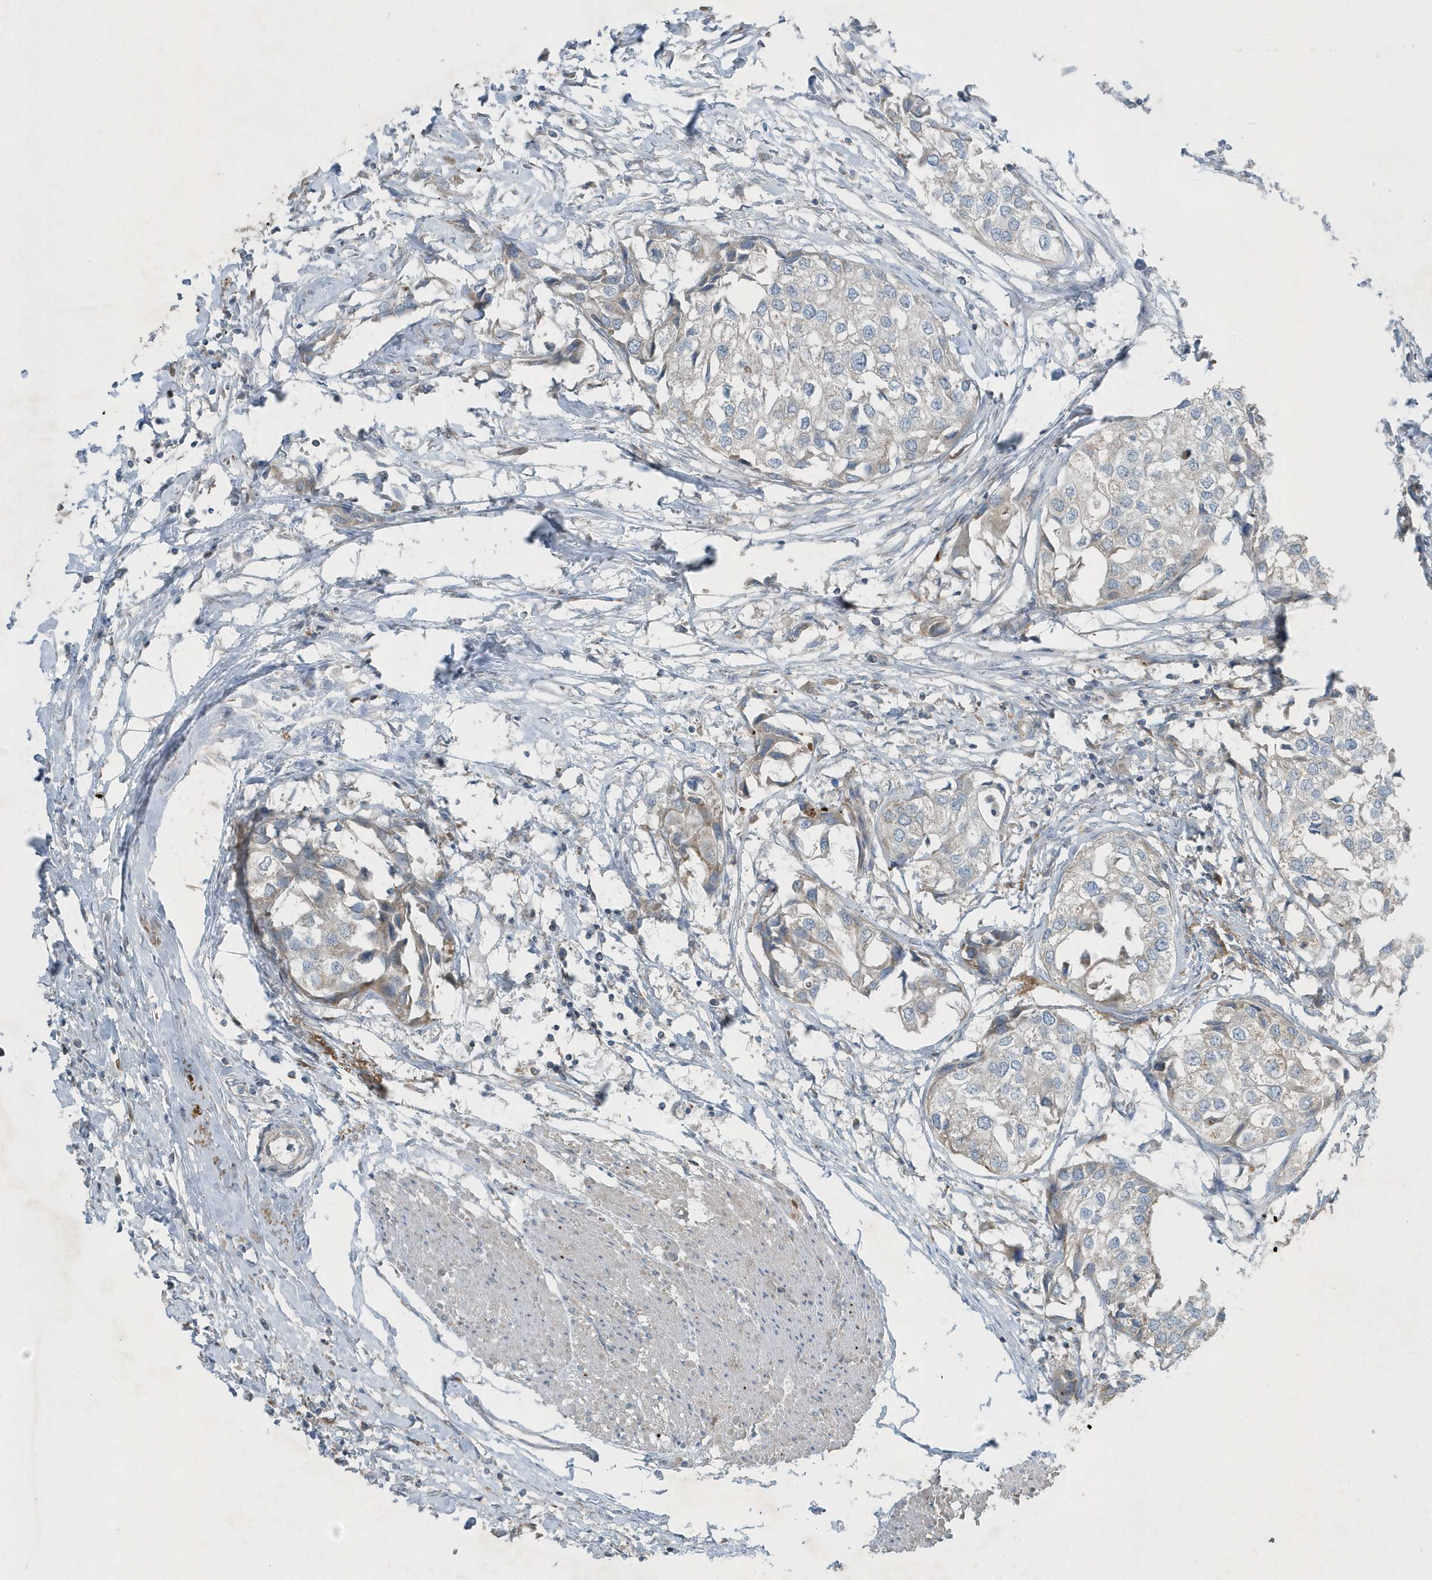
{"staining": {"intensity": "negative", "quantity": "none", "location": "none"}, "tissue": "urothelial cancer", "cell_type": "Tumor cells", "image_type": "cancer", "snomed": [{"axis": "morphology", "description": "Urothelial carcinoma, High grade"}, {"axis": "topography", "description": "Urinary bladder"}], "caption": "An IHC histopathology image of urothelial cancer is shown. There is no staining in tumor cells of urothelial cancer.", "gene": "SLC38A2", "patient": {"sex": "male", "age": 64}}